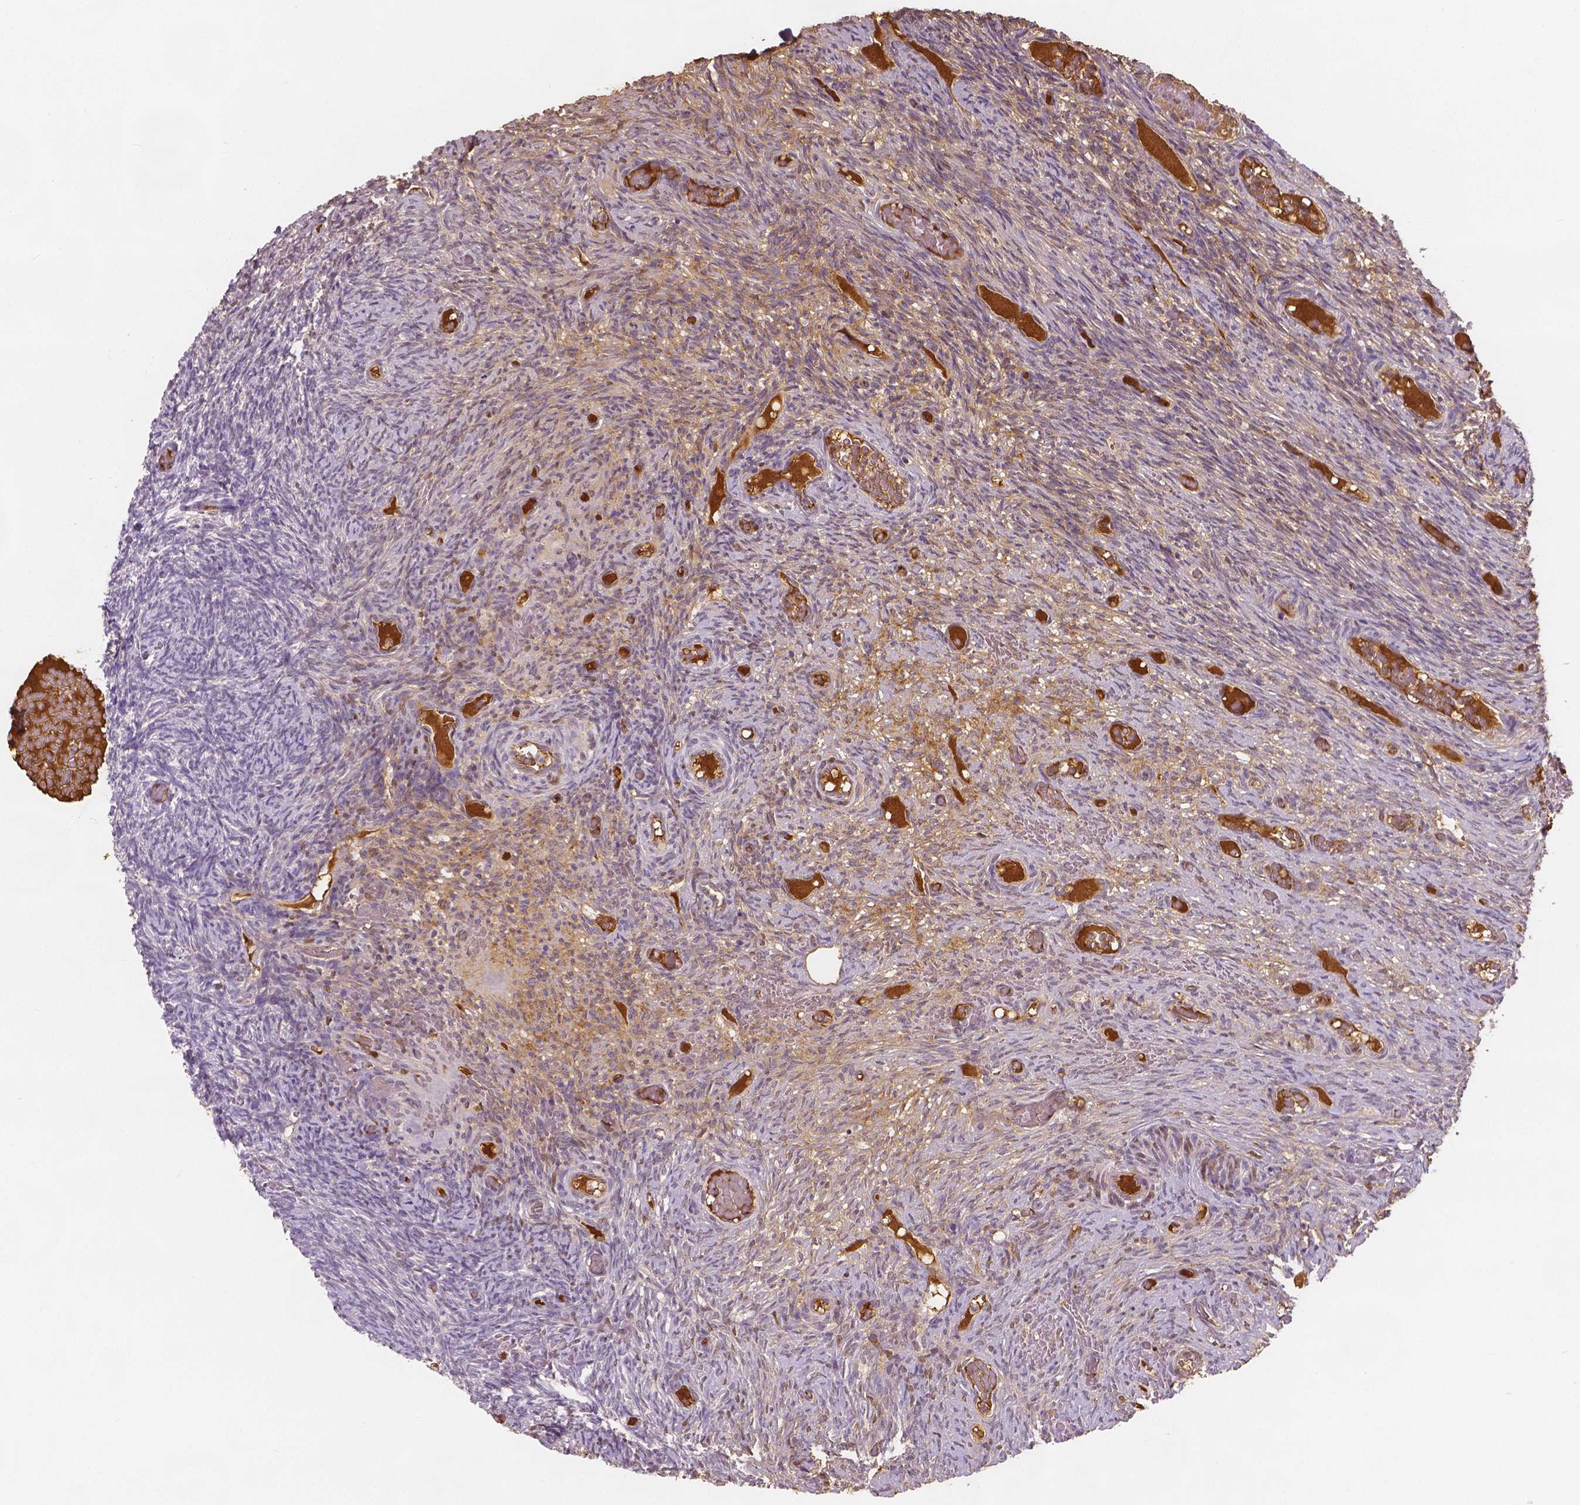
{"staining": {"intensity": "negative", "quantity": "none", "location": "none"}, "tissue": "ovary", "cell_type": "Follicle cells", "image_type": "normal", "snomed": [{"axis": "morphology", "description": "Normal tissue, NOS"}, {"axis": "topography", "description": "Ovary"}], "caption": "DAB (3,3'-diaminobenzidine) immunohistochemical staining of unremarkable human ovary reveals no significant expression in follicle cells. (DAB (3,3'-diaminobenzidine) immunohistochemistry (IHC) with hematoxylin counter stain).", "gene": "APOA4", "patient": {"sex": "female", "age": 34}}